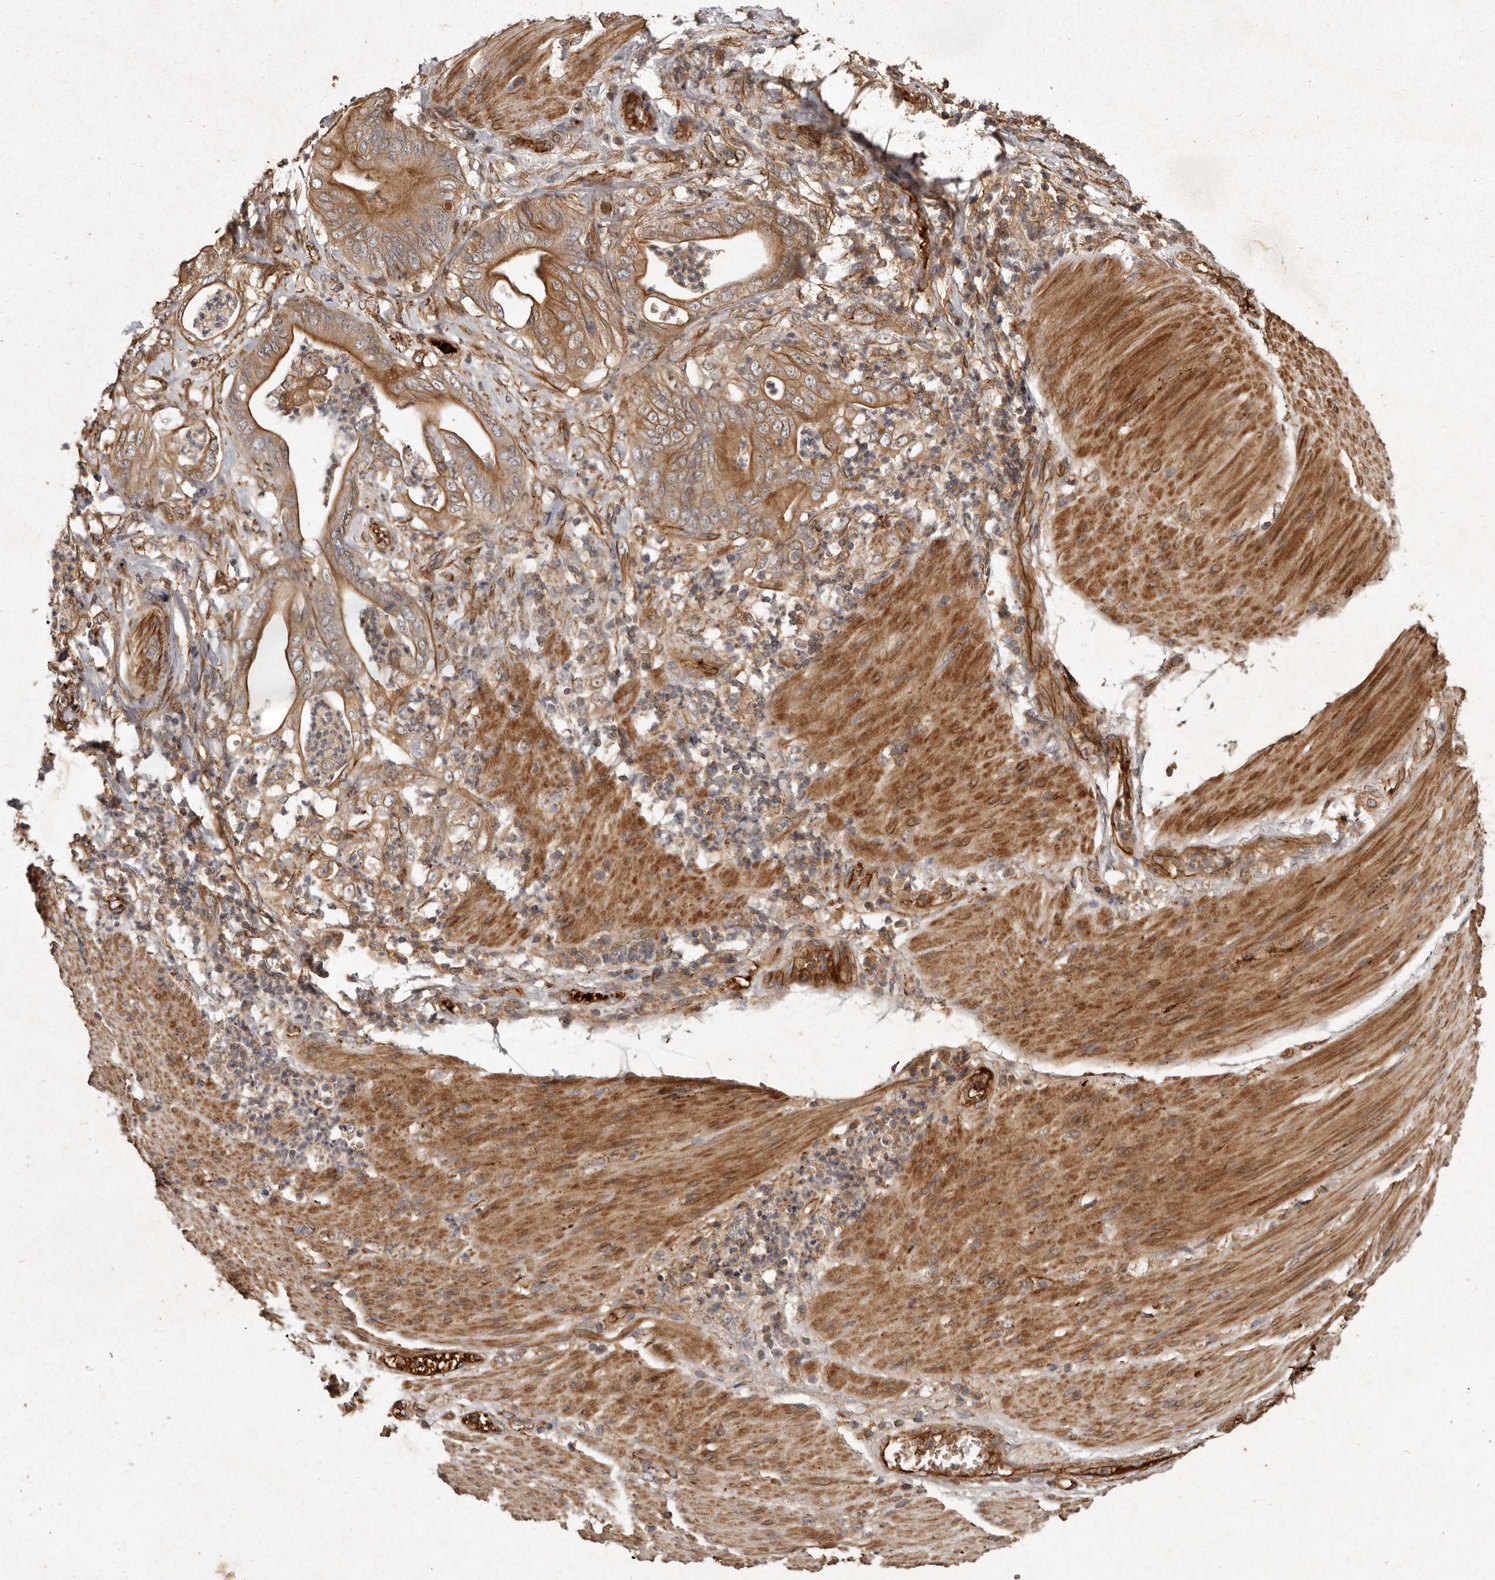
{"staining": {"intensity": "moderate", "quantity": ">75%", "location": "cytoplasmic/membranous"}, "tissue": "stomach cancer", "cell_type": "Tumor cells", "image_type": "cancer", "snomed": [{"axis": "morphology", "description": "Adenocarcinoma, NOS"}, {"axis": "topography", "description": "Stomach"}], "caption": "DAB immunohistochemical staining of stomach cancer shows moderate cytoplasmic/membranous protein expression in approximately >75% of tumor cells.", "gene": "SEMA3A", "patient": {"sex": "female", "age": 73}}